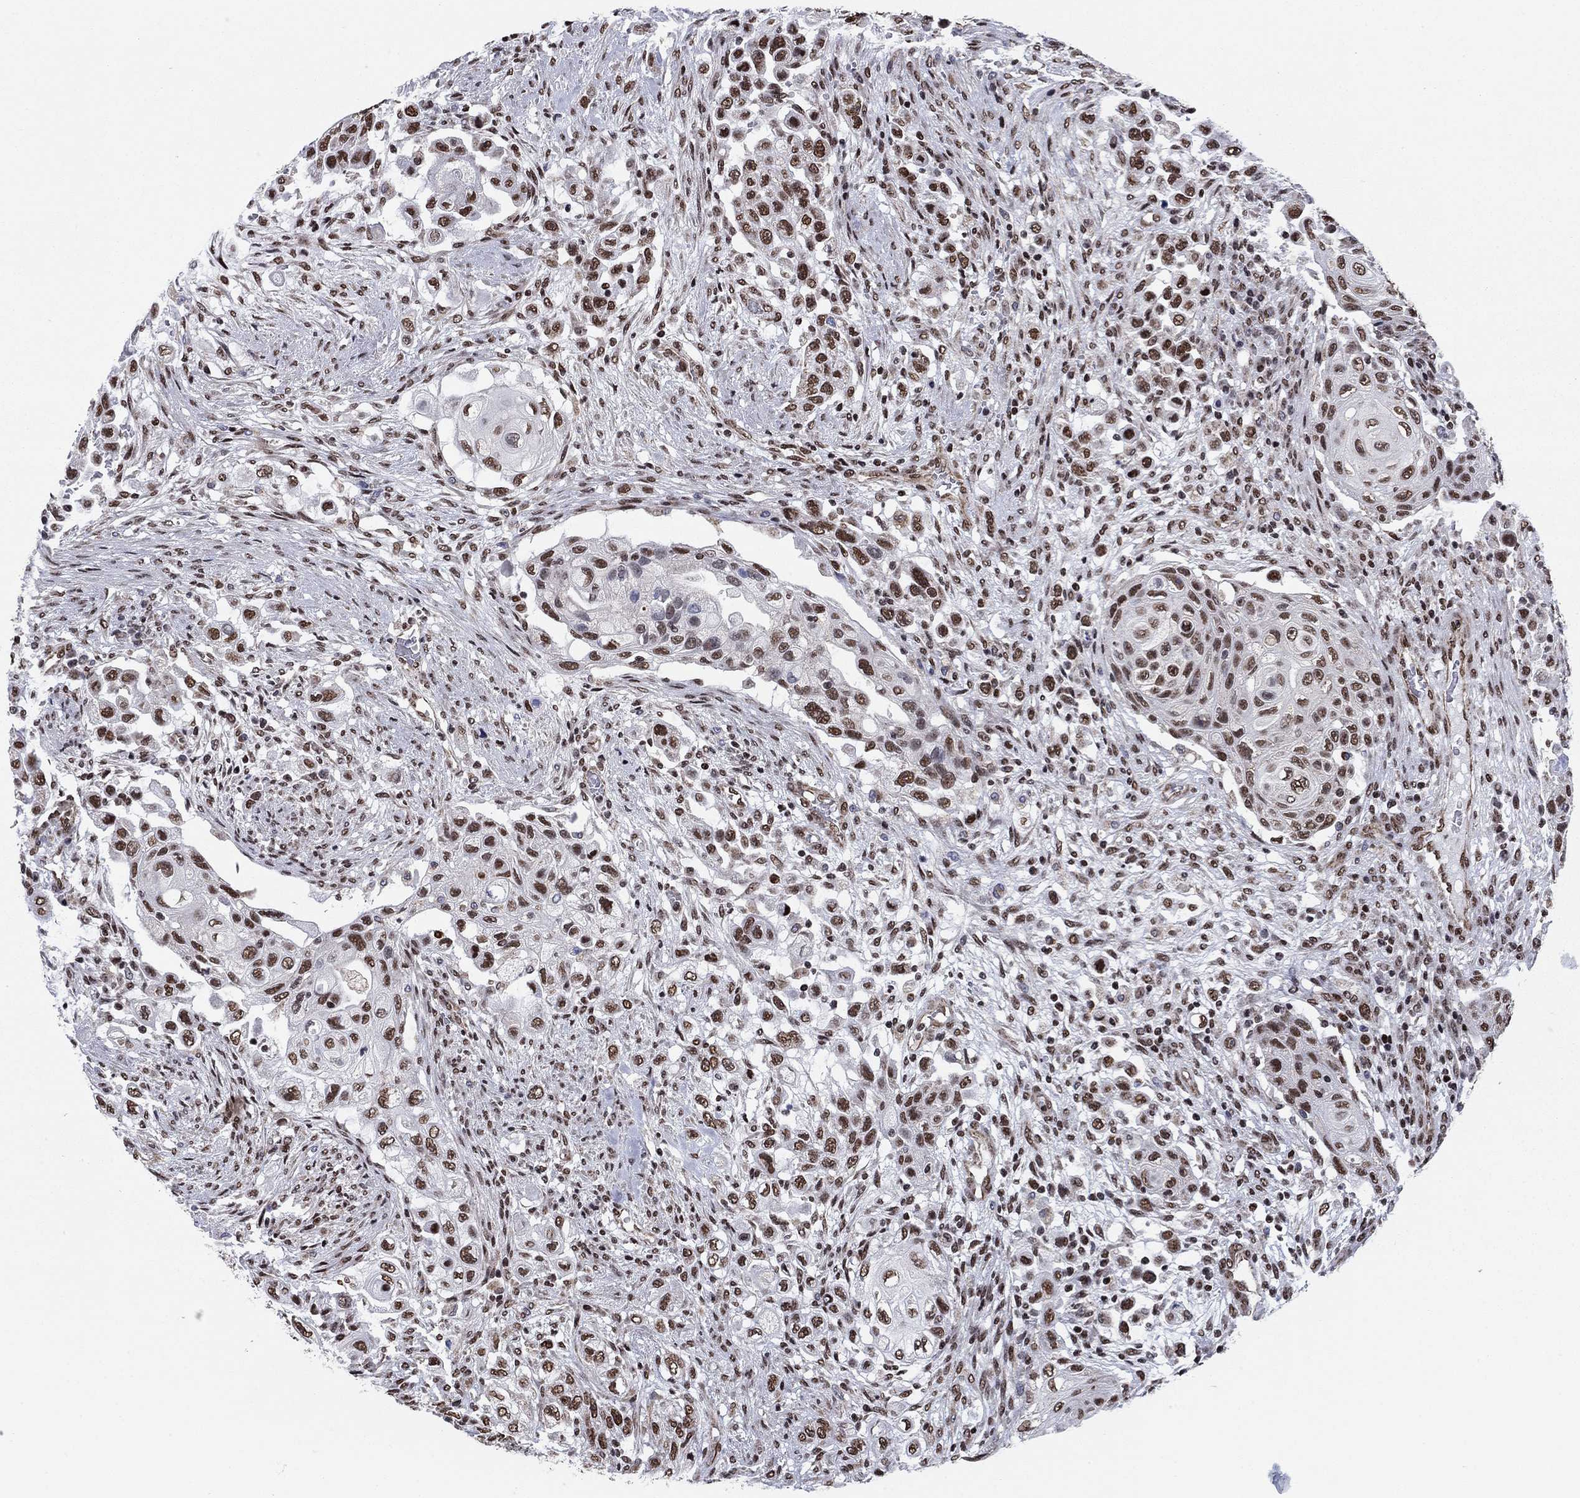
{"staining": {"intensity": "strong", "quantity": ">75%", "location": "nuclear"}, "tissue": "urothelial cancer", "cell_type": "Tumor cells", "image_type": "cancer", "snomed": [{"axis": "morphology", "description": "Urothelial carcinoma, High grade"}, {"axis": "topography", "description": "Urinary bladder"}], "caption": "High-power microscopy captured an immunohistochemistry (IHC) photomicrograph of urothelial carcinoma (high-grade), revealing strong nuclear positivity in about >75% of tumor cells.", "gene": "N4BP2", "patient": {"sex": "female", "age": 56}}